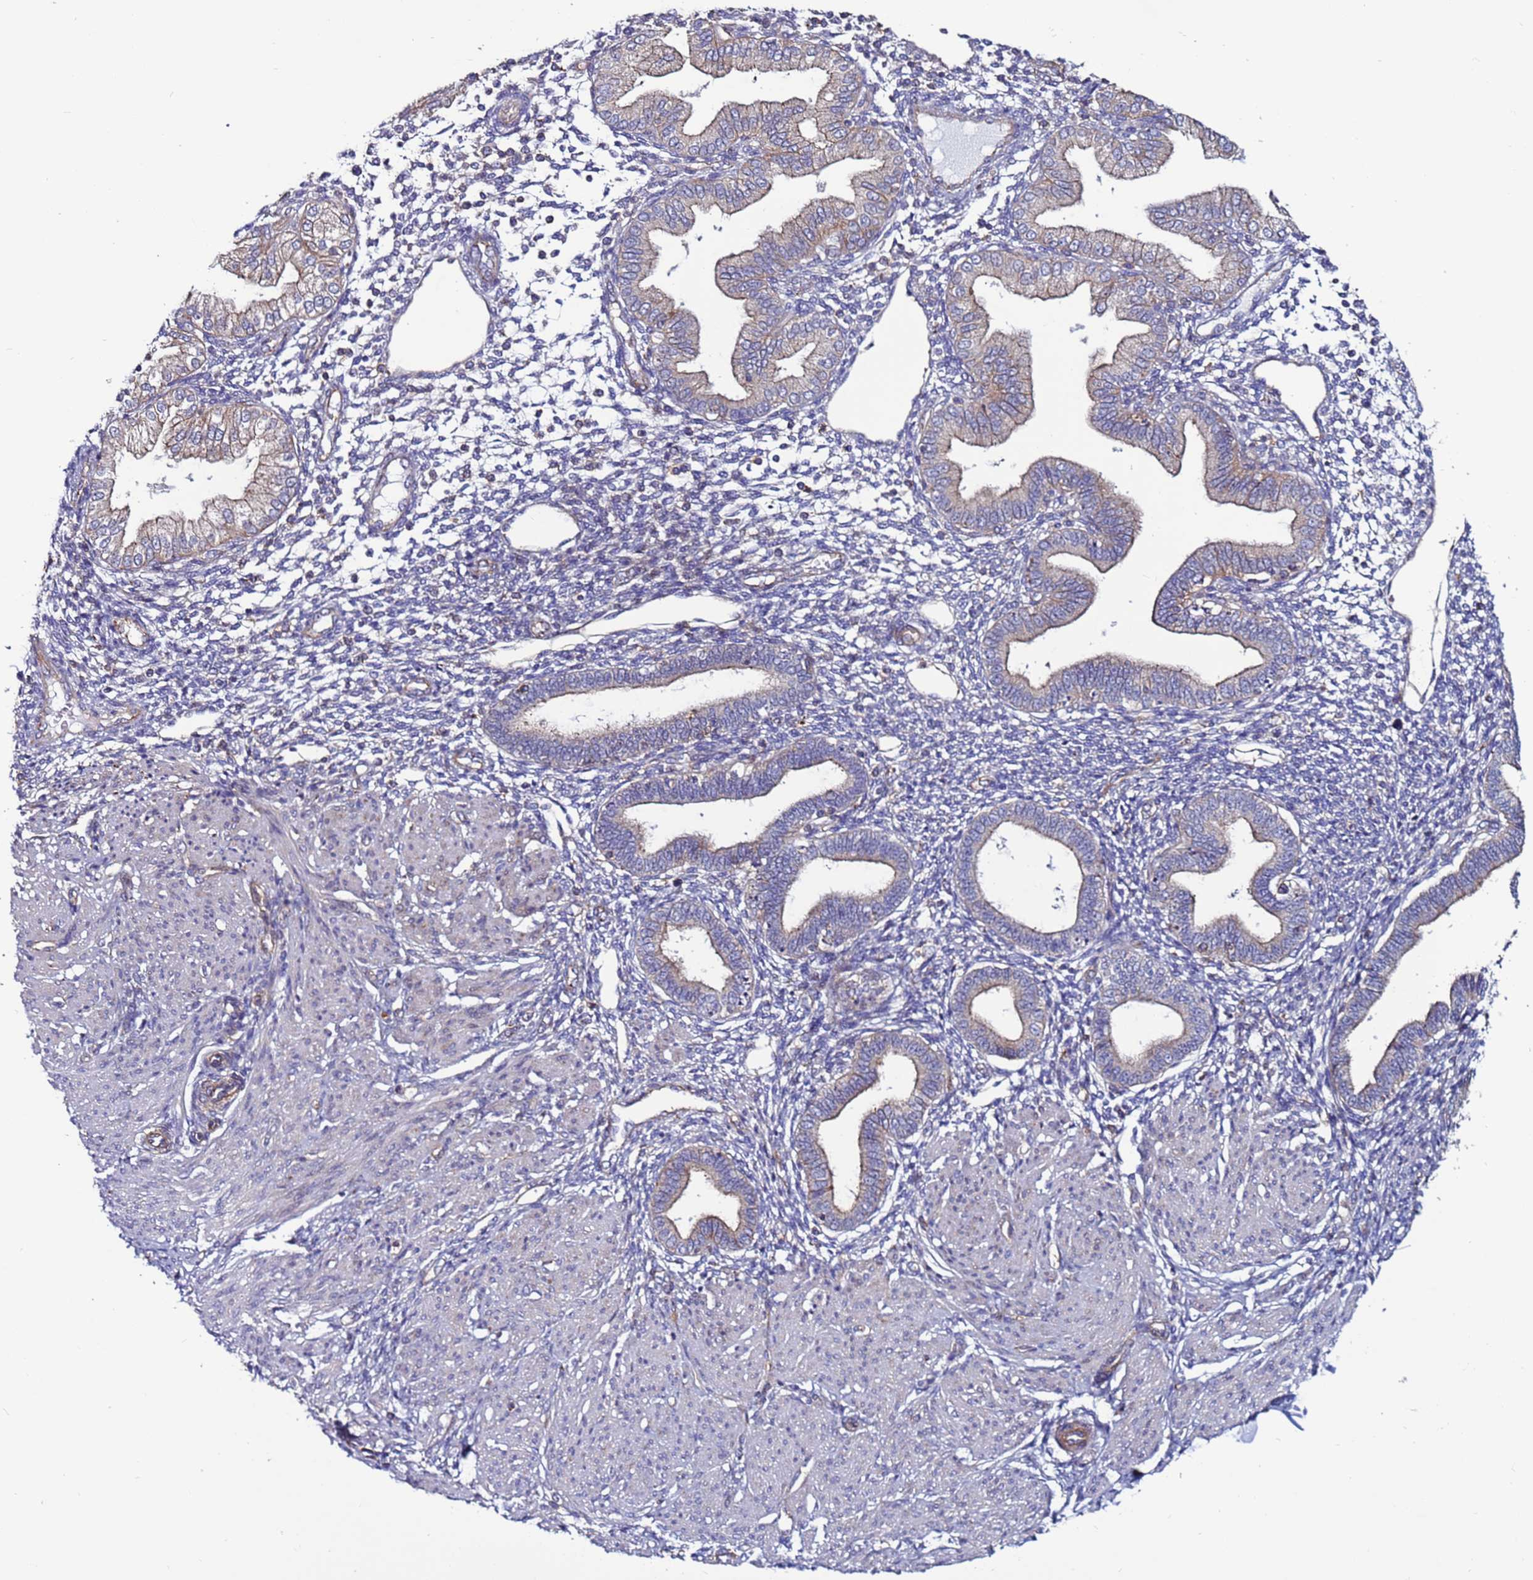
{"staining": {"intensity": "negative", "quantity": "none", "location": "none"}, "tissue": "endometrium", "cell_type": "Cells in endometrial stroma", "image_type": "normal", "snomed": [{"axis": "morphology", "description": "Normal tissue, NOS"}, {"axis": "topography", "description": "Endometrium"}], "caption": "A high-resolution photomicrograph shows immunohistochemistry staining of unremarkable endometrium, which exhibits no significant expression in cells in endometrial stroma. (Brightfield microscopy of DAB (3,3'-diaminobenzidine) immunohistochemistry at high magnification).", "gene": "EFCAB8", "patient": {"sex": "female", "age": 53}}